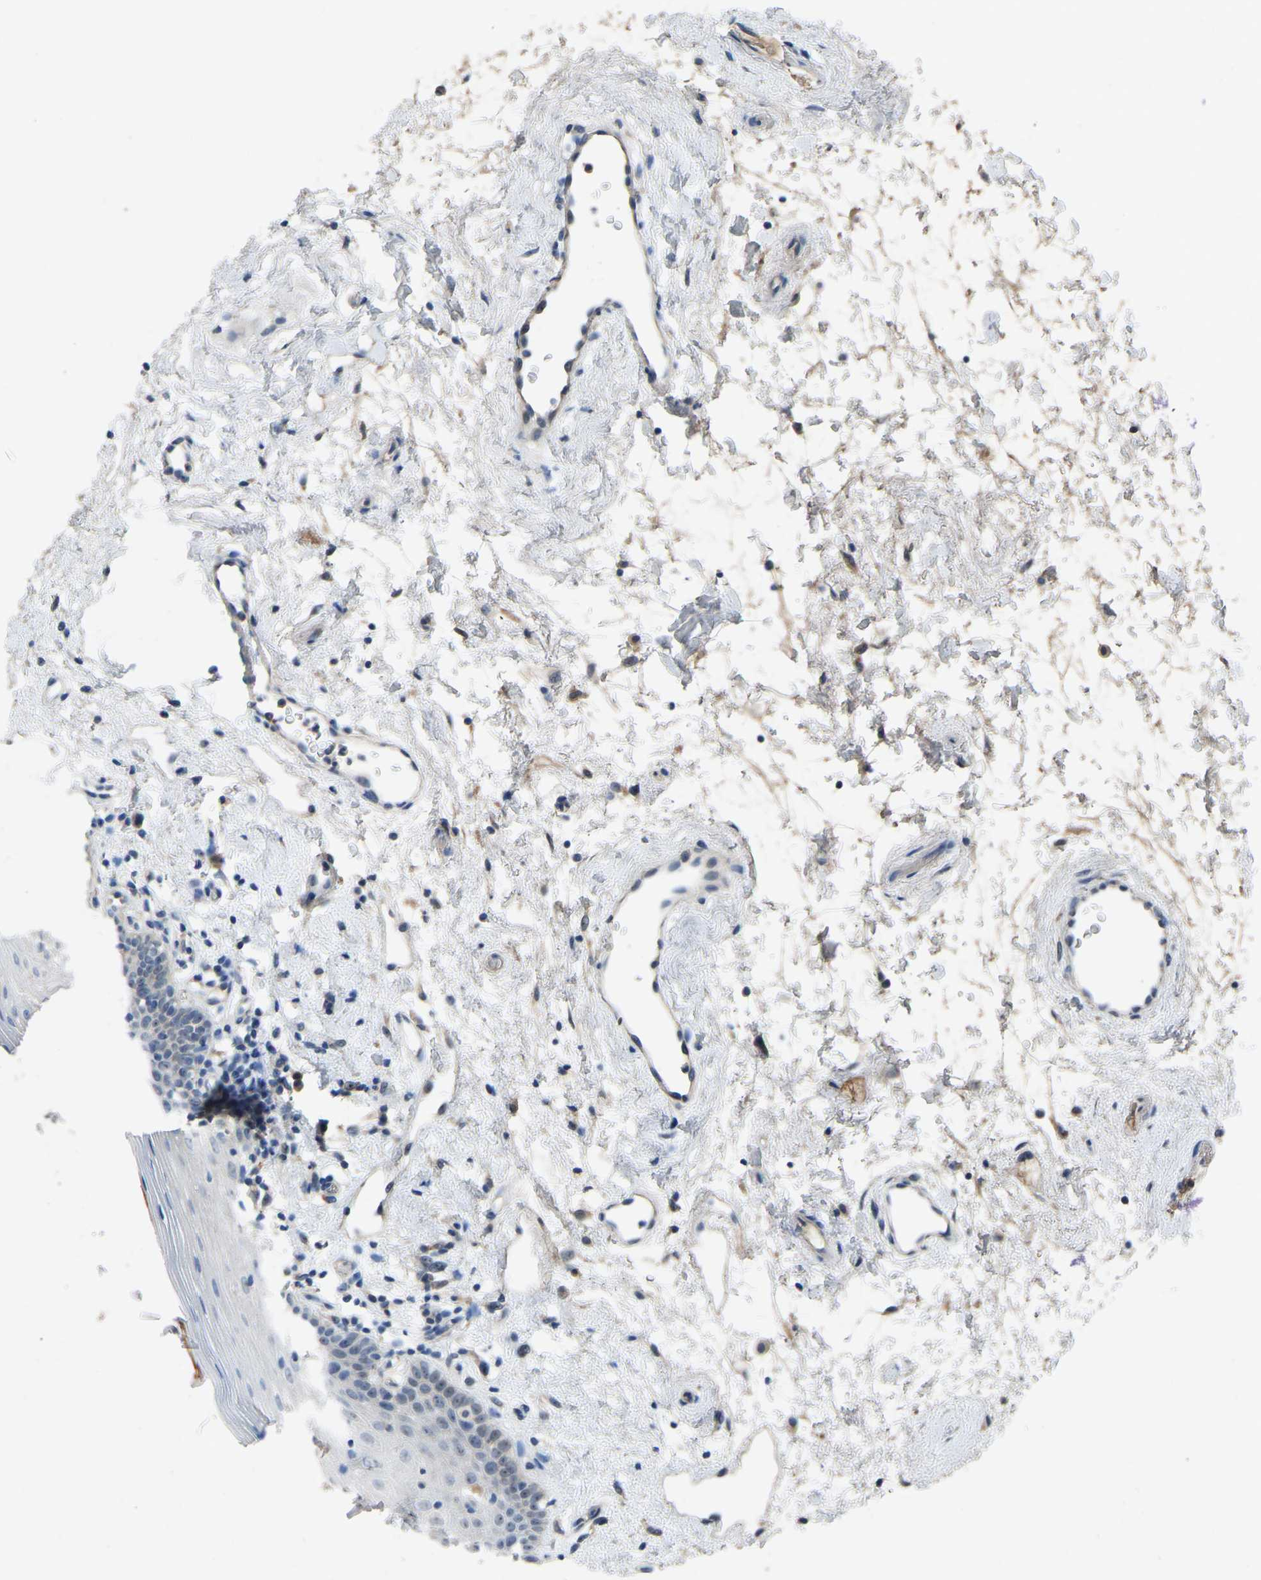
{"staining": {"intensity": "negative", "quantity": "none", "location": "none"}, "tissue": "oral mucosa", "cell_type": "Squamous epithelial cells", "image_type": "normal", "snomed": [{"axis": "morphology", "description": "Normal tissue, NOS"}, {"axis": "topography", "description": "Oral tissue"}], "caption": "The IHC image has no significant positivity in squamous epithelial cells of oral mucosa.", "gene": "FHIT", "patient": {"sex": "male", "age": 66}}